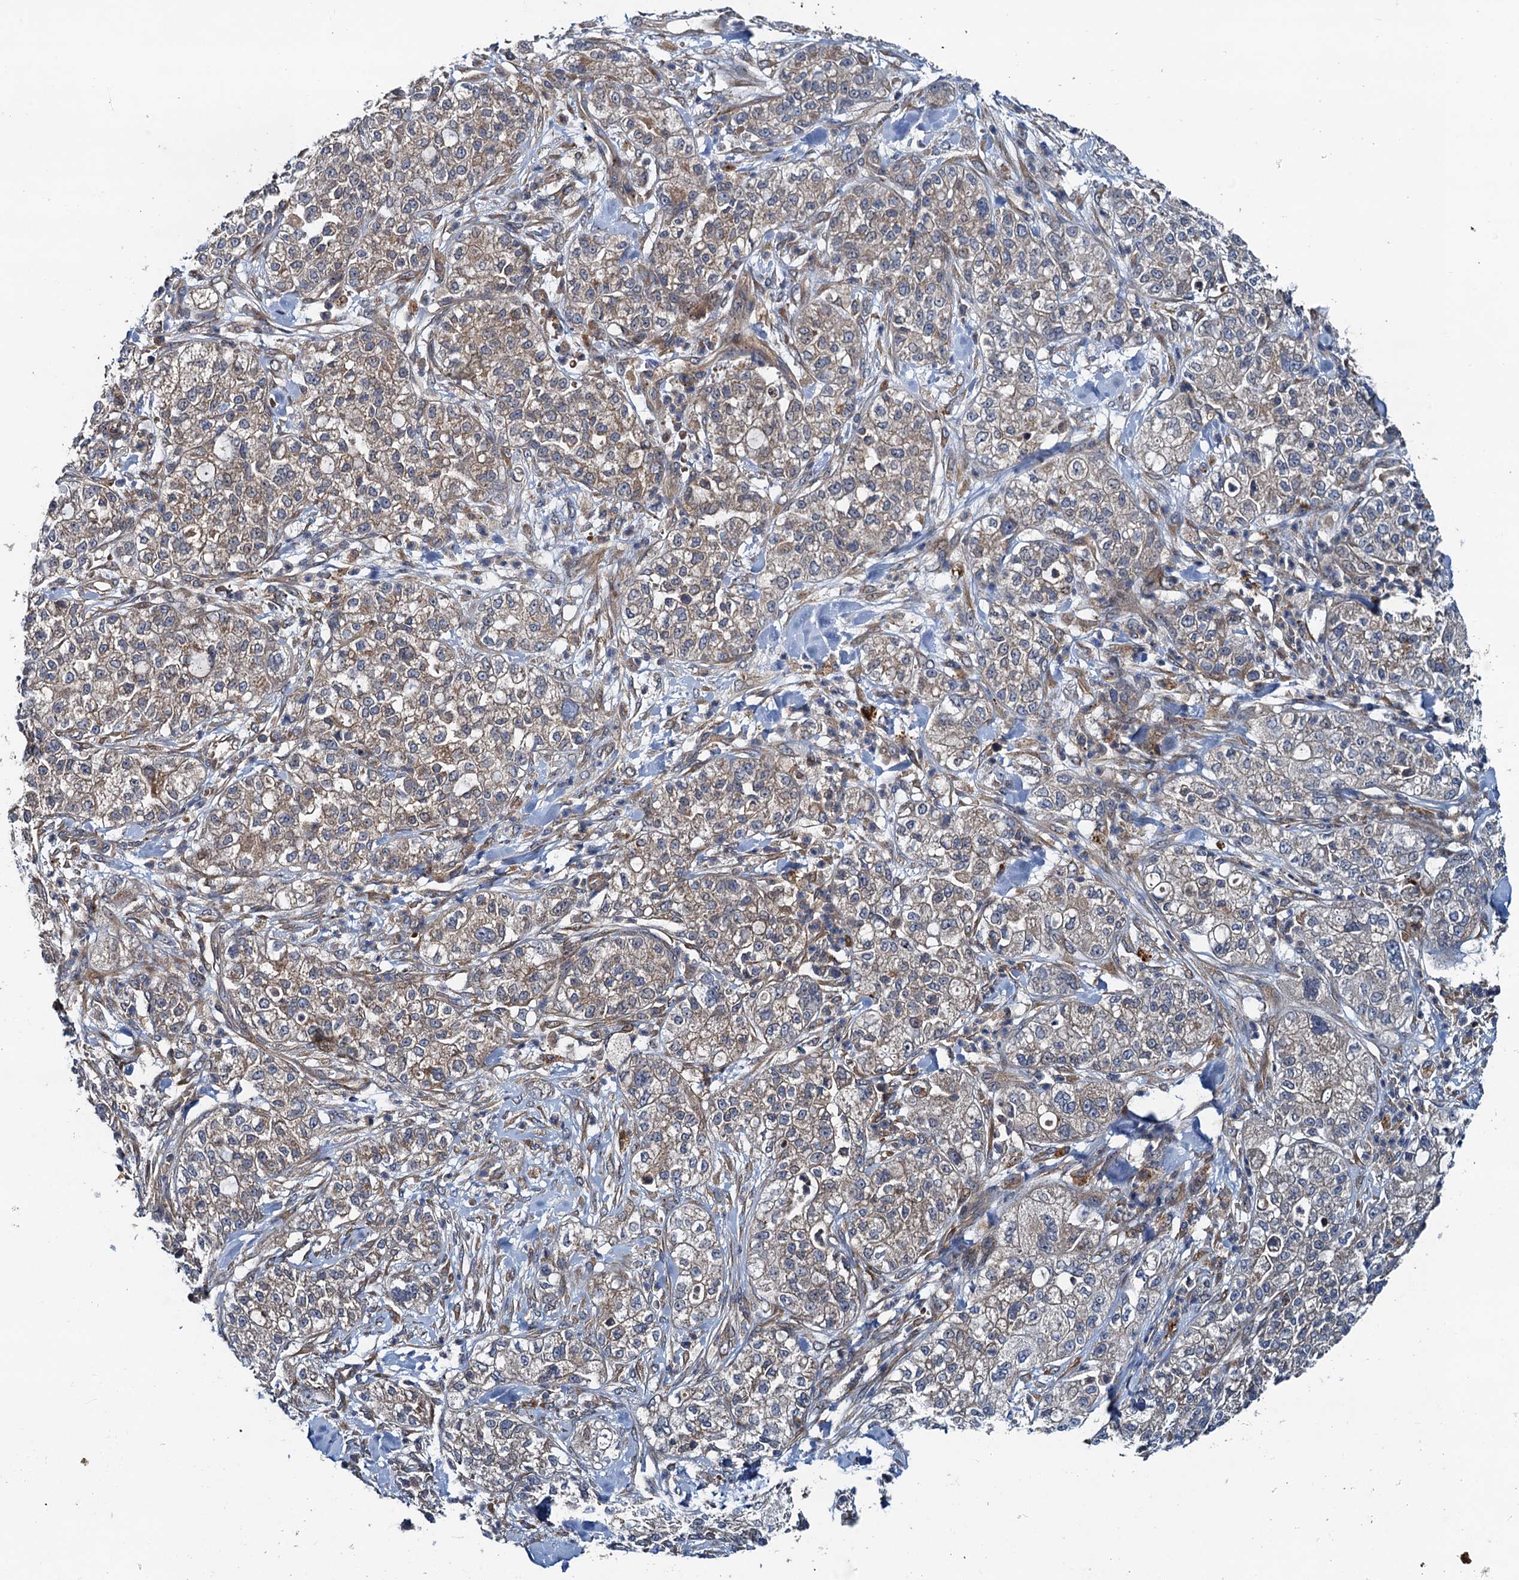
{"staining": {"intensity": "weak", "quantity": "25%-75%", "location": "cytoplasmic/membranous"}, "tissue": "pancreatic cancer", "cell_type": "Tumor cells", "image_type": "cancer", "snomed": [{"axis": "morphology", "description": "Adenocarcinoma, NOS"}, {"axis": "topography", "description": "Pancreas"}], "caption": "High-power microscopy captured an IHC image of adenocarcinoma (pancreatic), revealing weak cytoplasmic/membranous positivity in approximately 25%-75% of tumor cells. The protein of interest is shown in brown color, while the nuclei are stained blue.", "gene": "EFL1", "patient": {"sex": "female", "age": 78}}